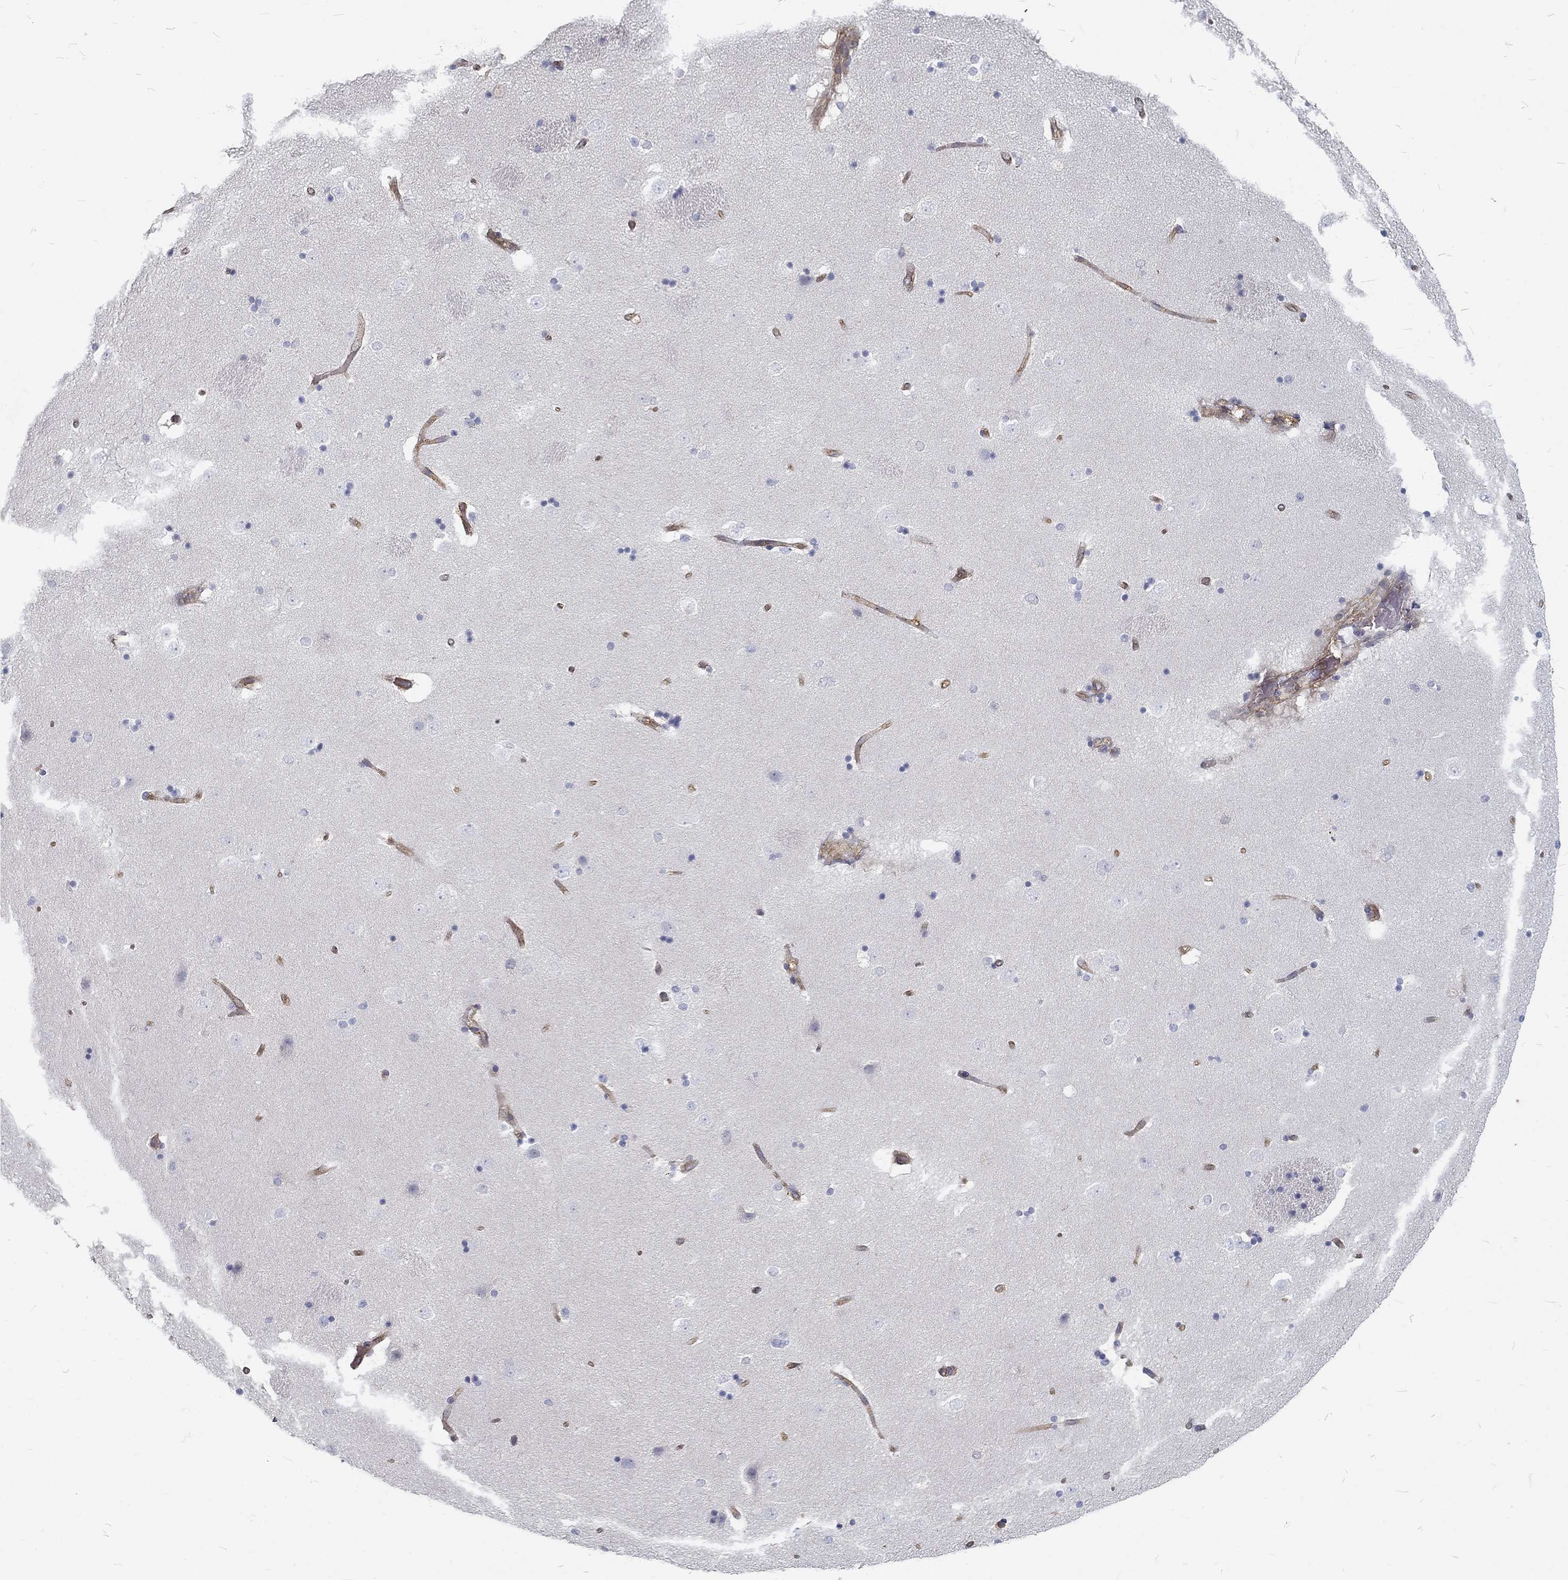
{"staining": {"intensity": "moderate", "quantity": "<25%", "location": "cytoplasmic/membranous"}, "tissue": "caudate", "cell_type": "Glial cells", "image_type": "normal", "snomed": [{"axis": "morphology", "description": "Normal tissue, NOS"}, {"axis": "topography", "description": "Lateral ventricle wall"}], "caption": "Immunohistochemistry (IHC) micrograph of normal human caudate stained for a protein (brown), which exhibits low levels of moderate cytoplasmic/membranous expression in about <25% of glial cells.", "gene": "MTMR11", "patient": {"sex": "male", "age": 51}}